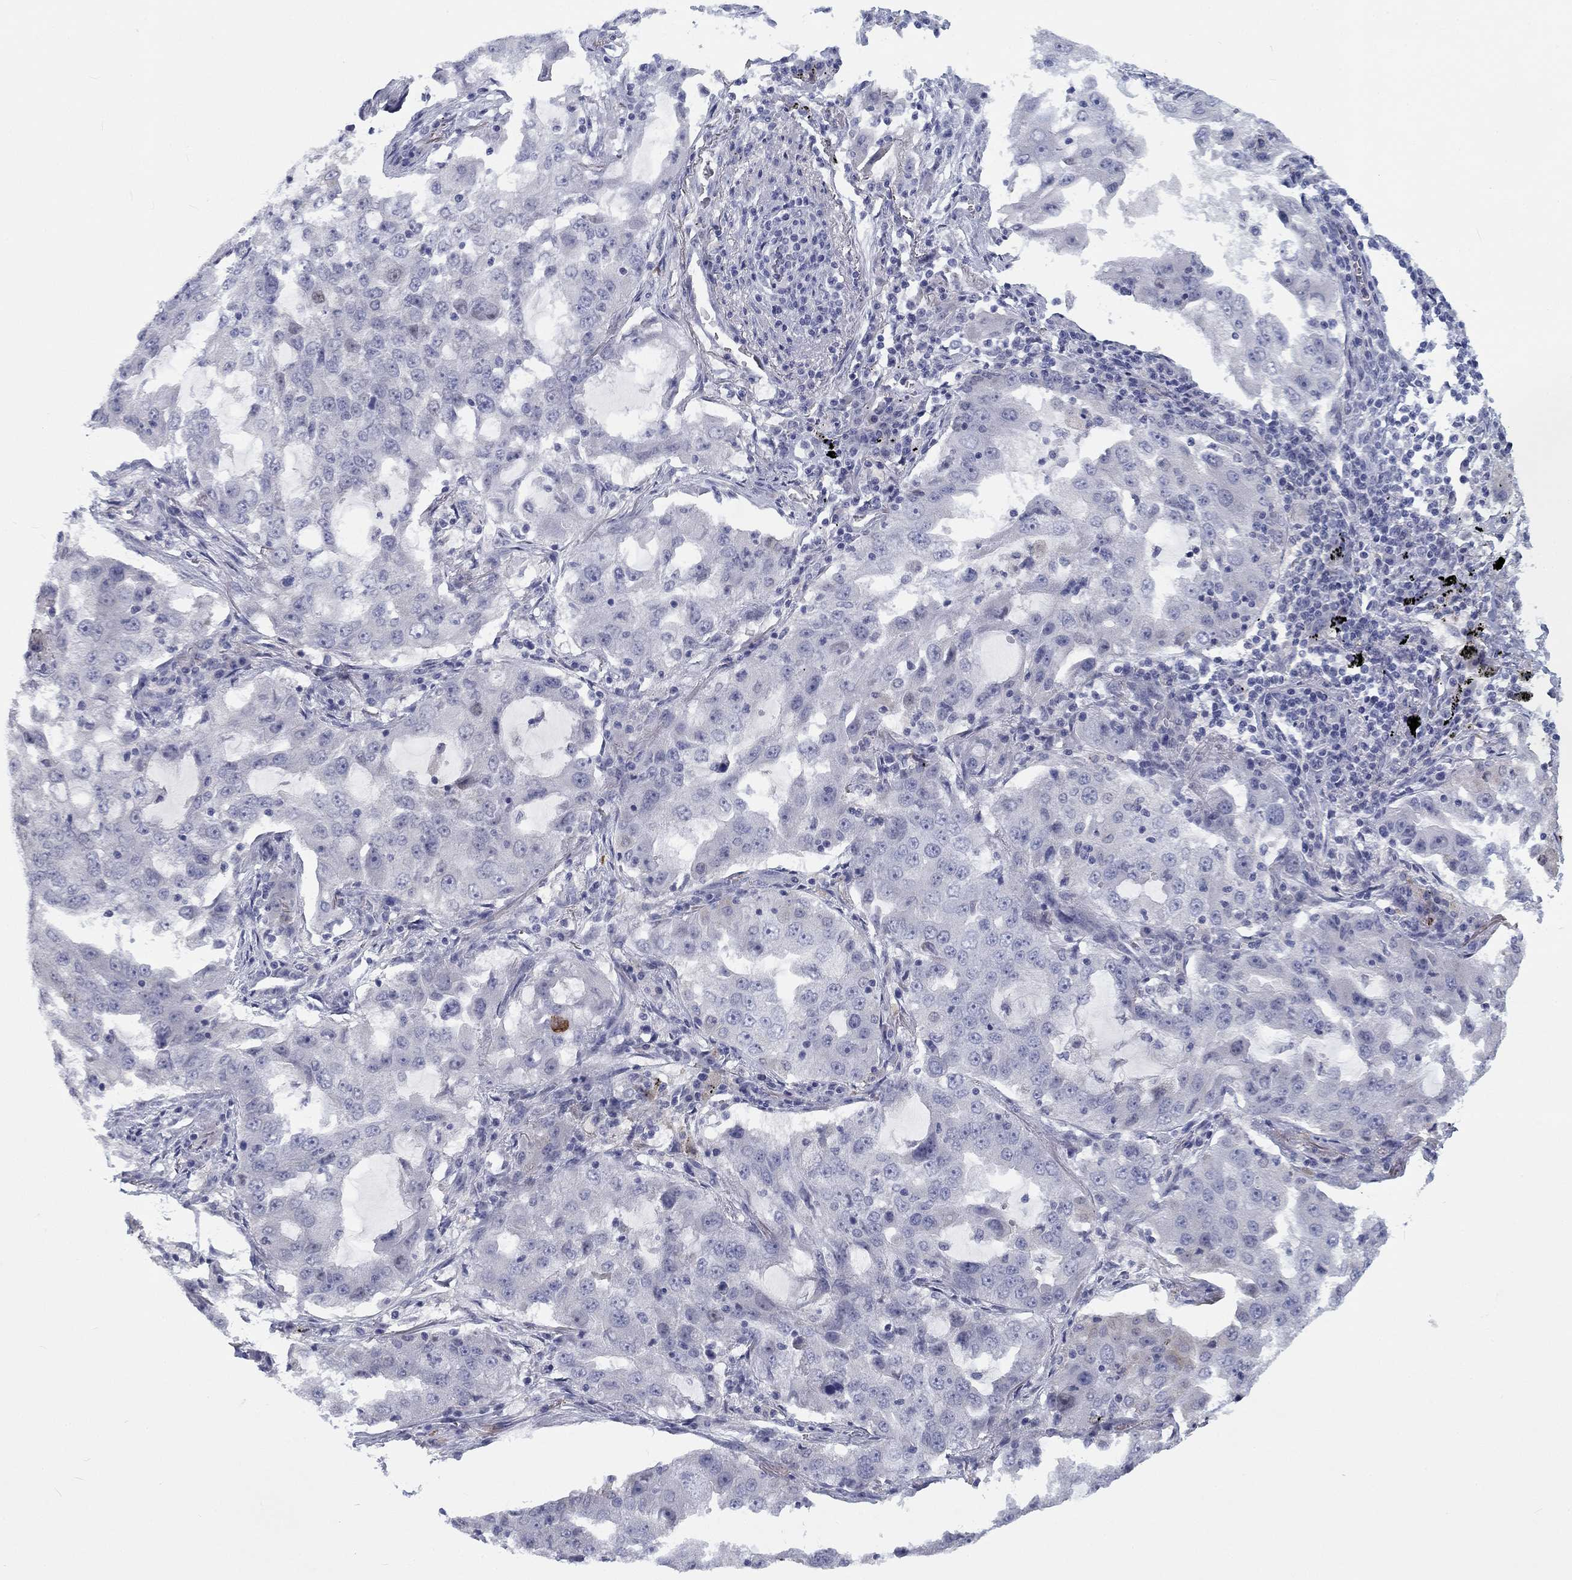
{"staining": {"intensity": "negative", "quantity": "none", "location": "none"}, "tissue": "lung cancer", "cell_type": "Tumor cells", "image_type": "cancer", "snomed": [{"axis": "morphology", "description": "Adenocarcinoma, NOS"}, {"axis": "topography", "description": "Lung"}], "caption": "Tumor cells show no significant protein staining in lung cancer.", "gene": "CALB1", "patient": {"sex": "female", "age": 61}}